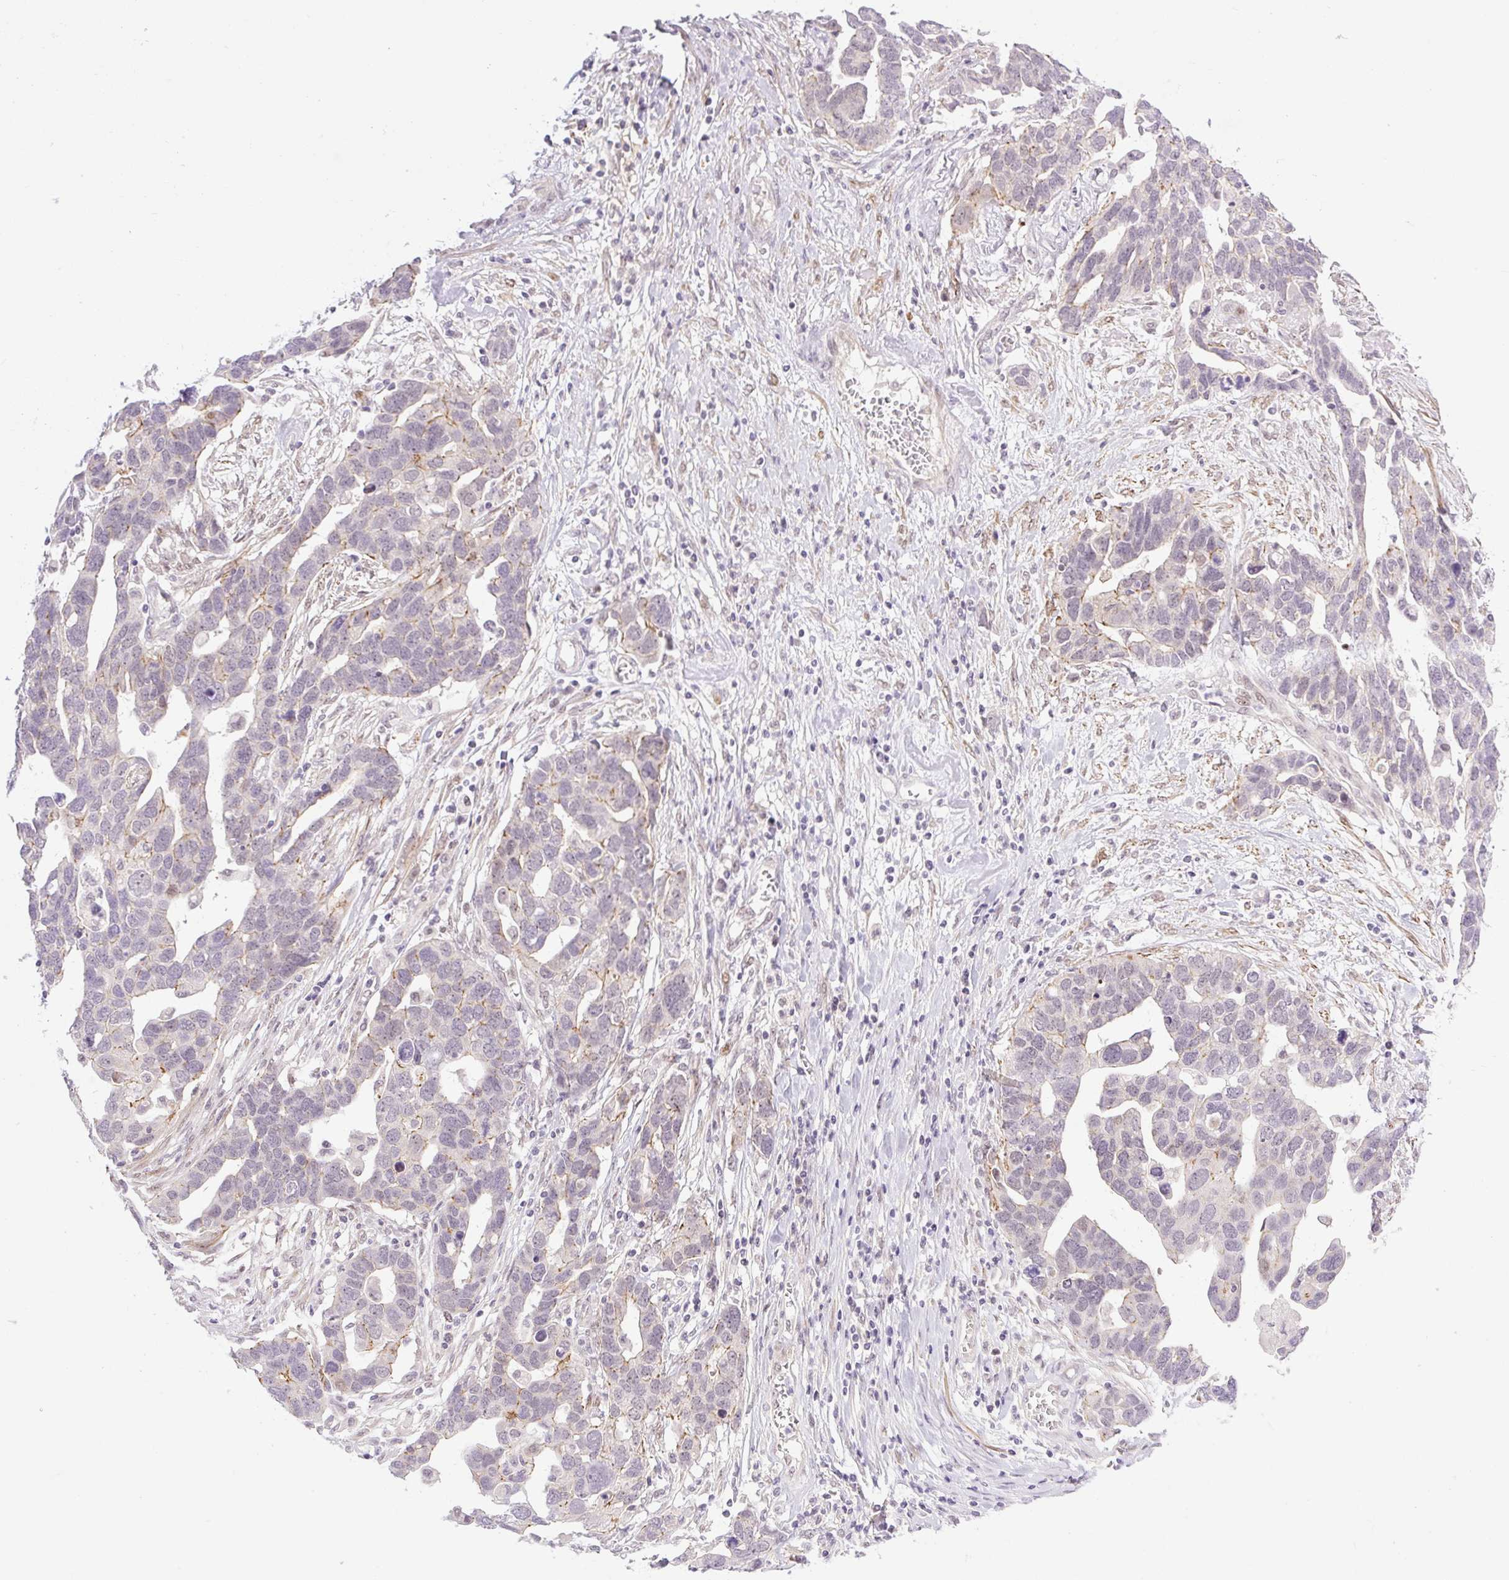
{"staining": {"intensity": "weak", "quantity": "<25%", "location": "cytoplasmic/membranous"}, "tissue": "ovarian cancer", "cell_type": "Tumor cells", "image_type": "cancer", "snomed": [{"axis": "morphology", "description": "Cystadenocarcinoma, serous, NOS"}, {"axis": "topography", "description": "Ovary"}], "caption": "This is an immunohistochemistry micrograph of human serous cystadenocarcinoma (ovarian). There is no staining in tumor cells.", "gene": "ICE1", "patient": {"sex": "female", "age": 54}}